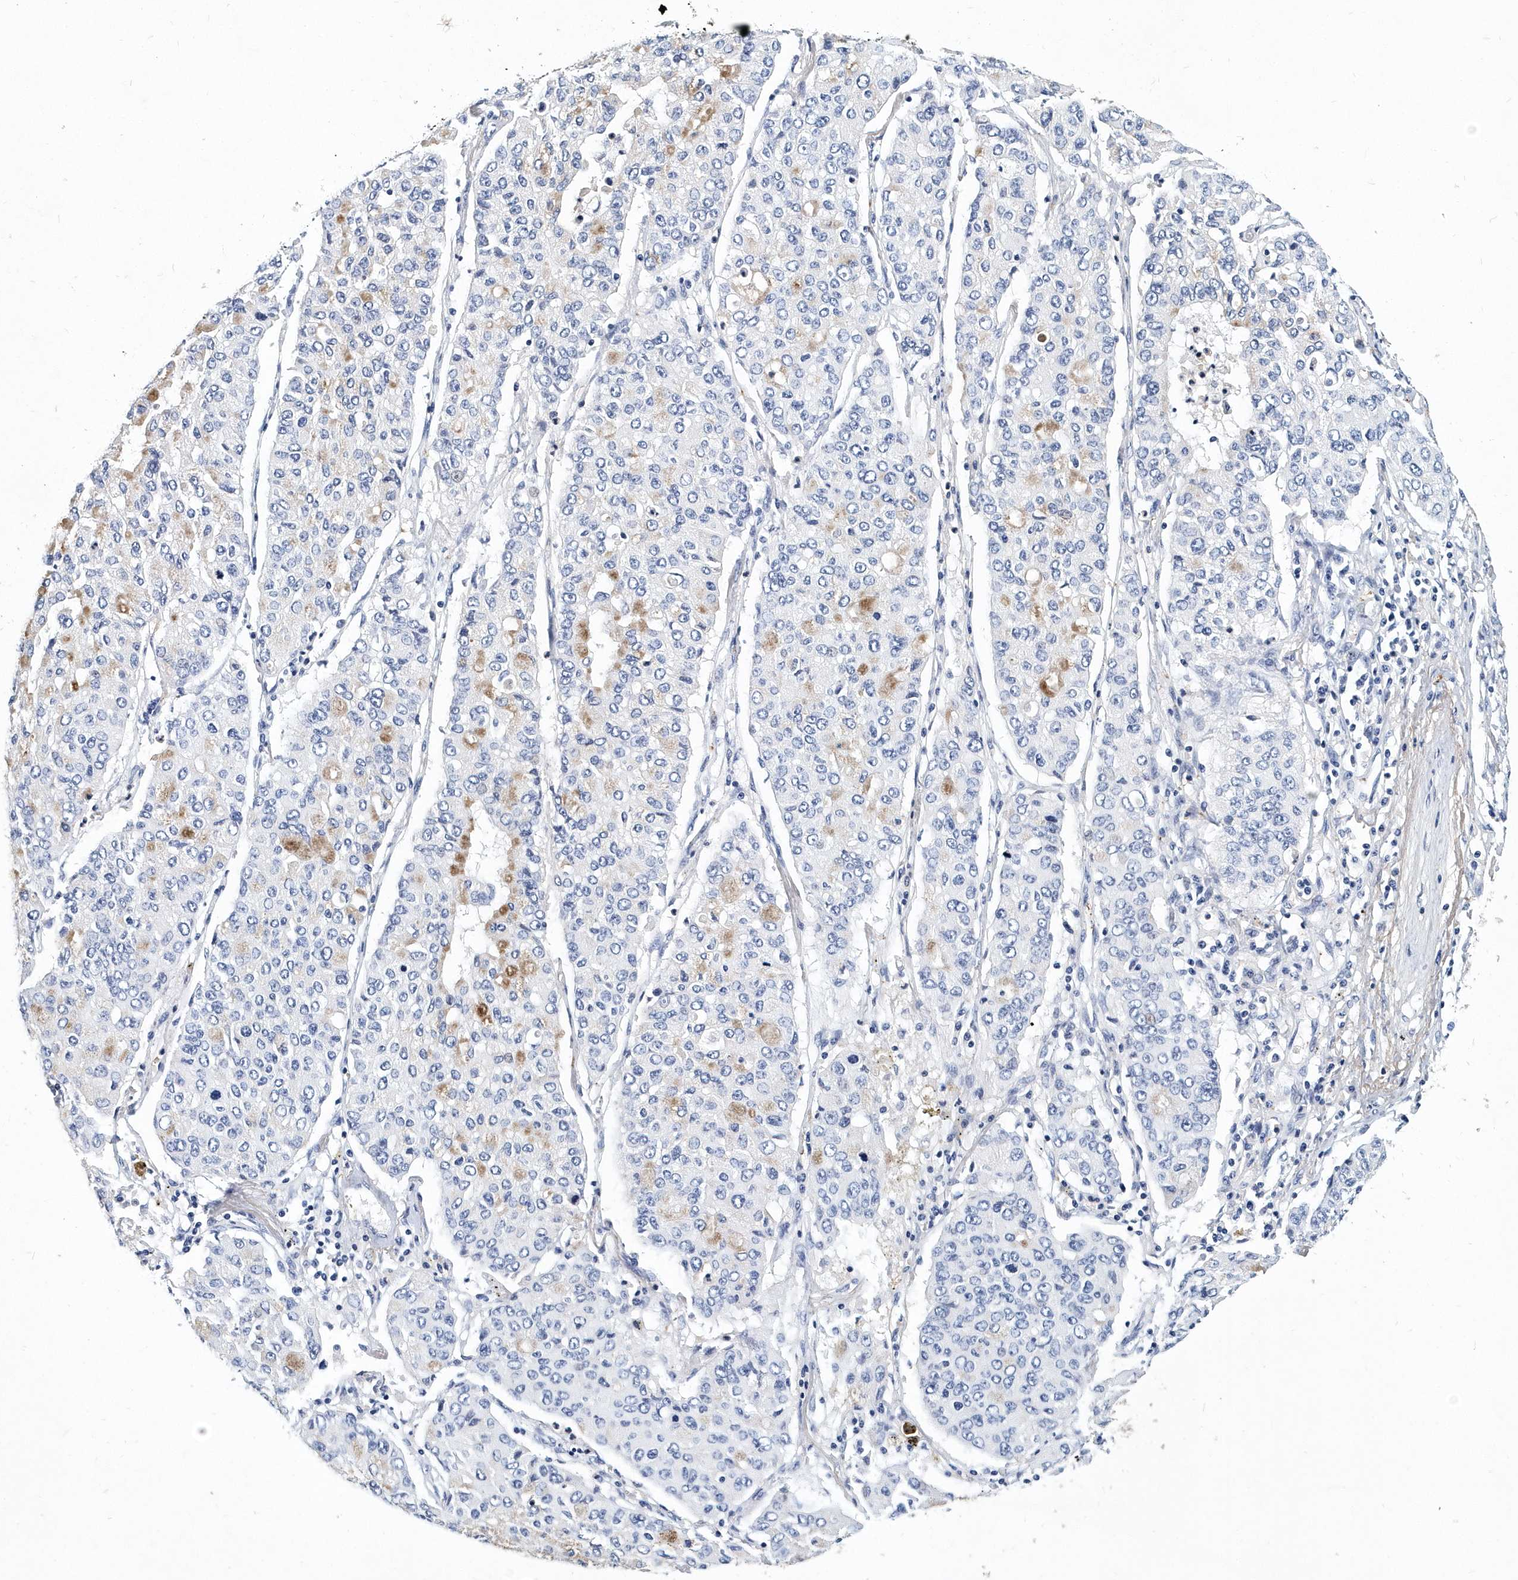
{"staining": {"intensity": "moderate", "quantity": "<25%", "location": "cytoplasmic/membranous"}, "tissue": "lung cancer", "cell_type": "Tumor cells", "image_type": "cancer", "snomed": [{"axis": "morphology", "description": "Squamous cell carcinoma, NOS"}, {"axis": "topography", "description": "Lung"}], "caption": "Immunohistochemical staining of human lung squamous cell carcinoma reveals low levels of moderate cytoplasmic/membranous protein expression in approximately <25% of tumor cells.", "gene": "ITGA2B", "patient": {"sex": "male", "age": 74}}